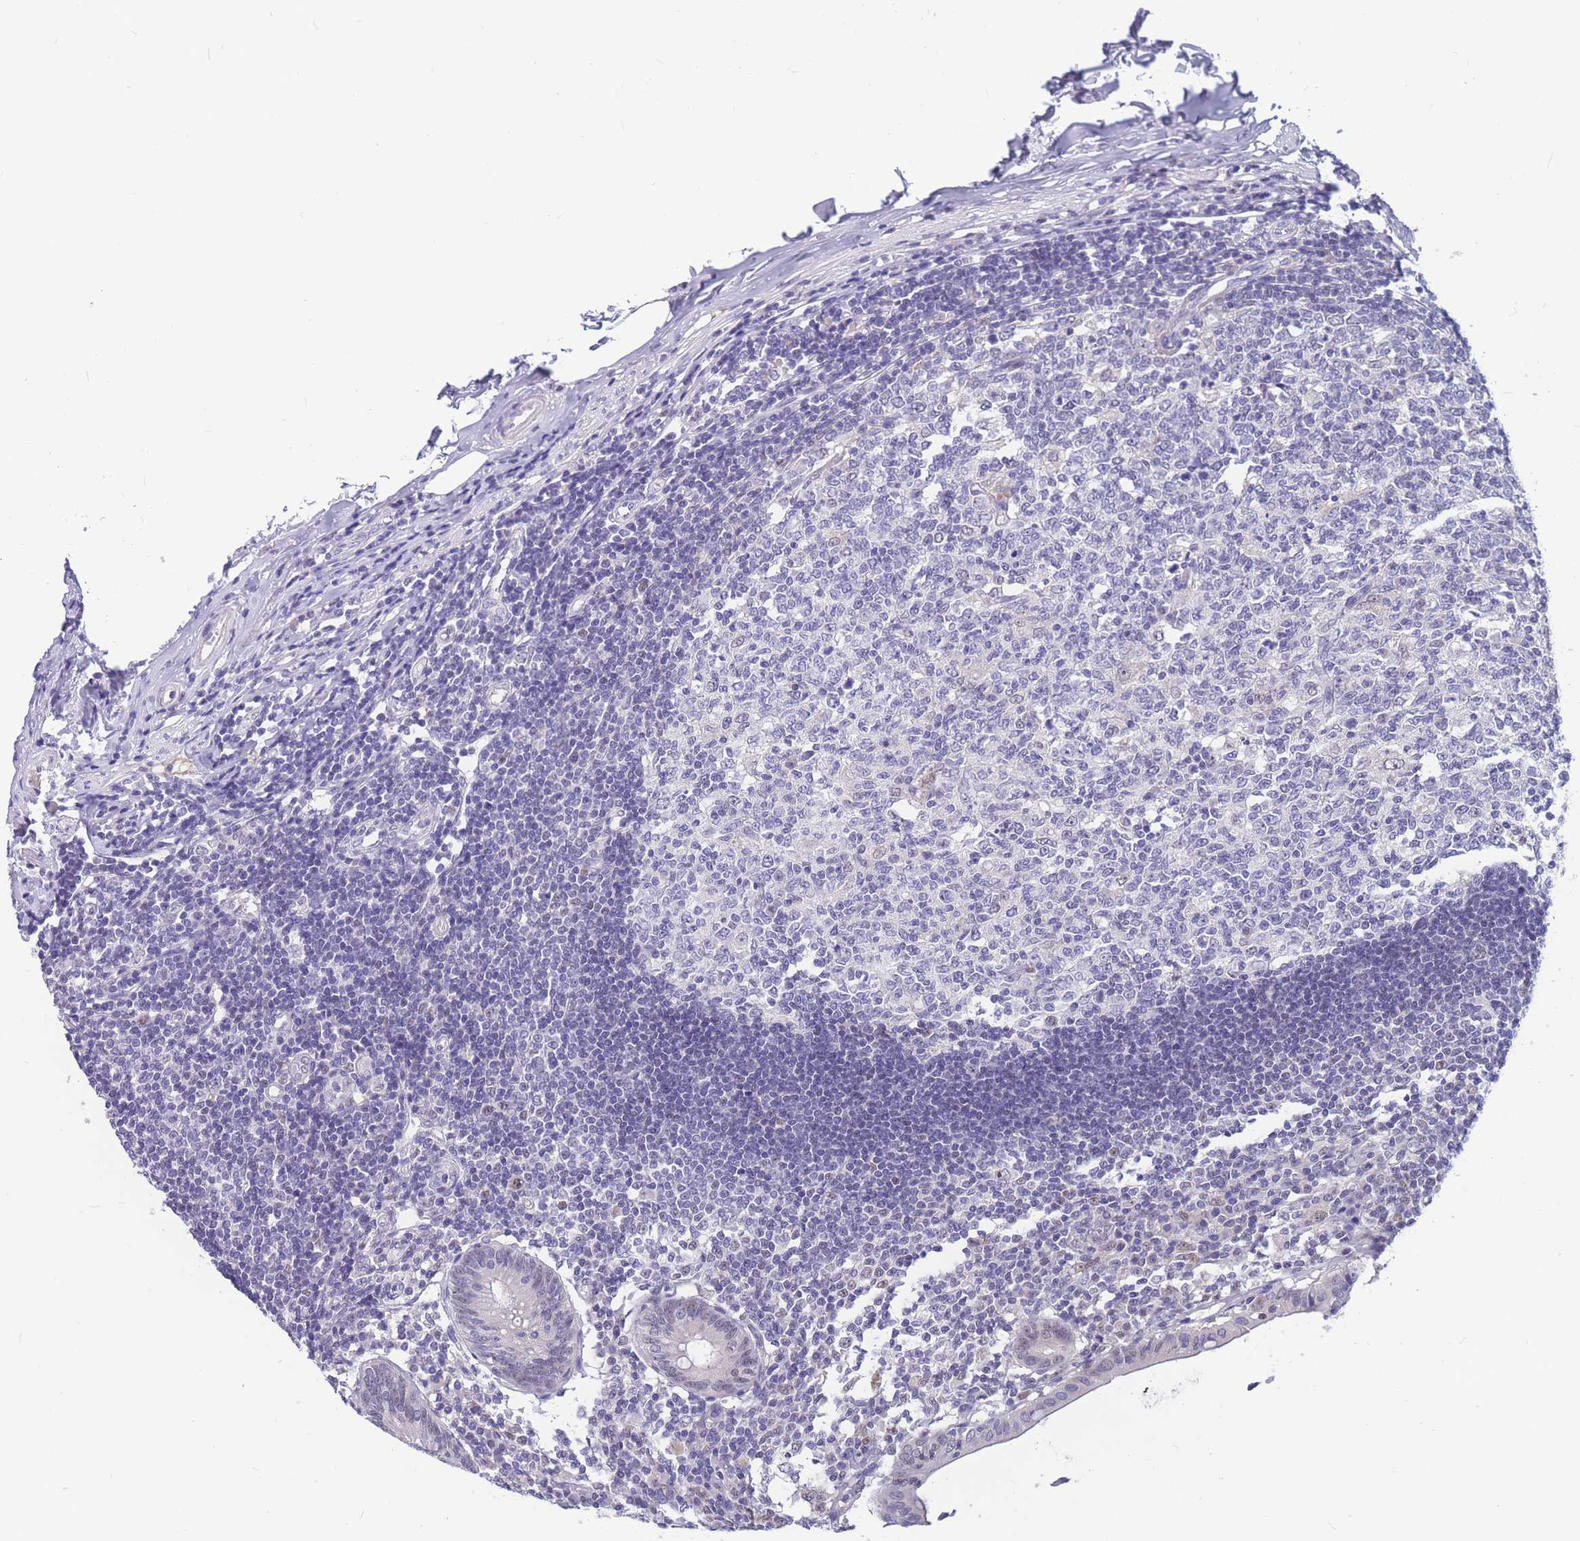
{"staining": {"intensity": "negative", "quantity": "none", "location": "none"}, "tissue": "appendix", "cell_type": "Glandular cells", "image_type": "normal", "snomed": [{"axis": "morphology", "description": "Normal tissue, NOS"}, {"axis": "topography", "description": "Appendix"}], "caption": "The IHC histopathology image has no significant expression in glandular cells of appendix.", "gene": "BOP1", "patient": {"sex": "female", "age": 54}}